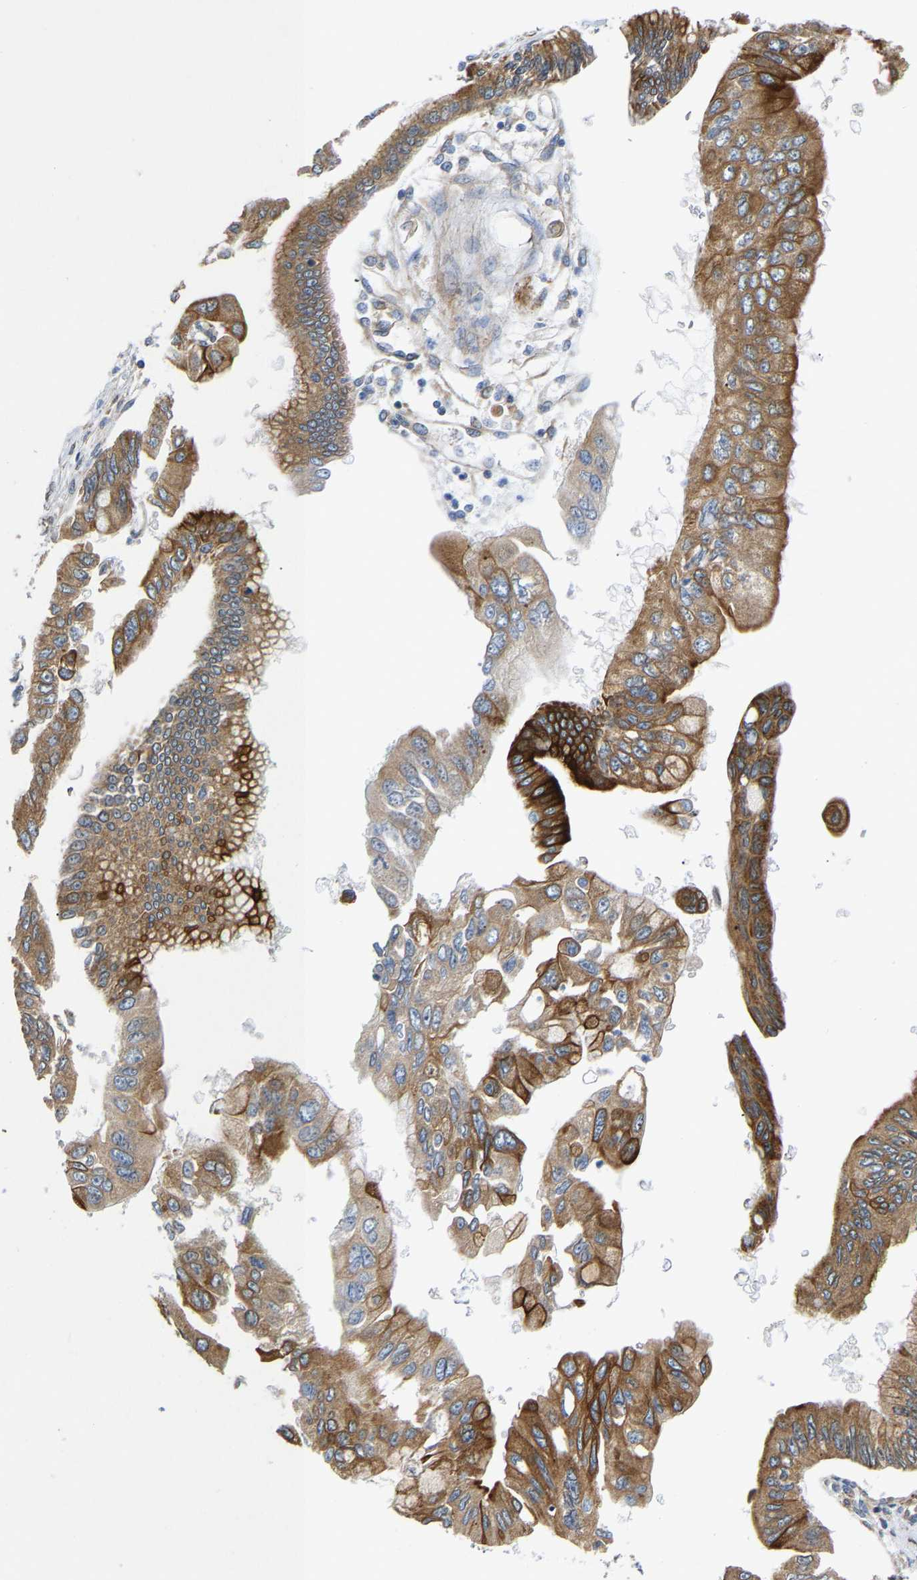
{"staining": {"intensity": "strong", "quantity": ">75%", "location": "cytoplasmic/membranous"}, "tissue": "pancreatic cancer", "cell_type": "Tumor cells", "image_type": "cancer", "snomed": [{"axis": "morphology", "description": "Adenocarcinoma, NOS"}, {"axis": "topography", "description": "Pancreas"}], "caption": "There is high levels of strong cytoplasmic/membranous positivity in tumor cells of pancreatic adenocarcinoma, as demonstrated by immunohistochemical staining (brown color).", "gene": "ARL6IP5", "patient": {"sex": "female", "age": 77}}